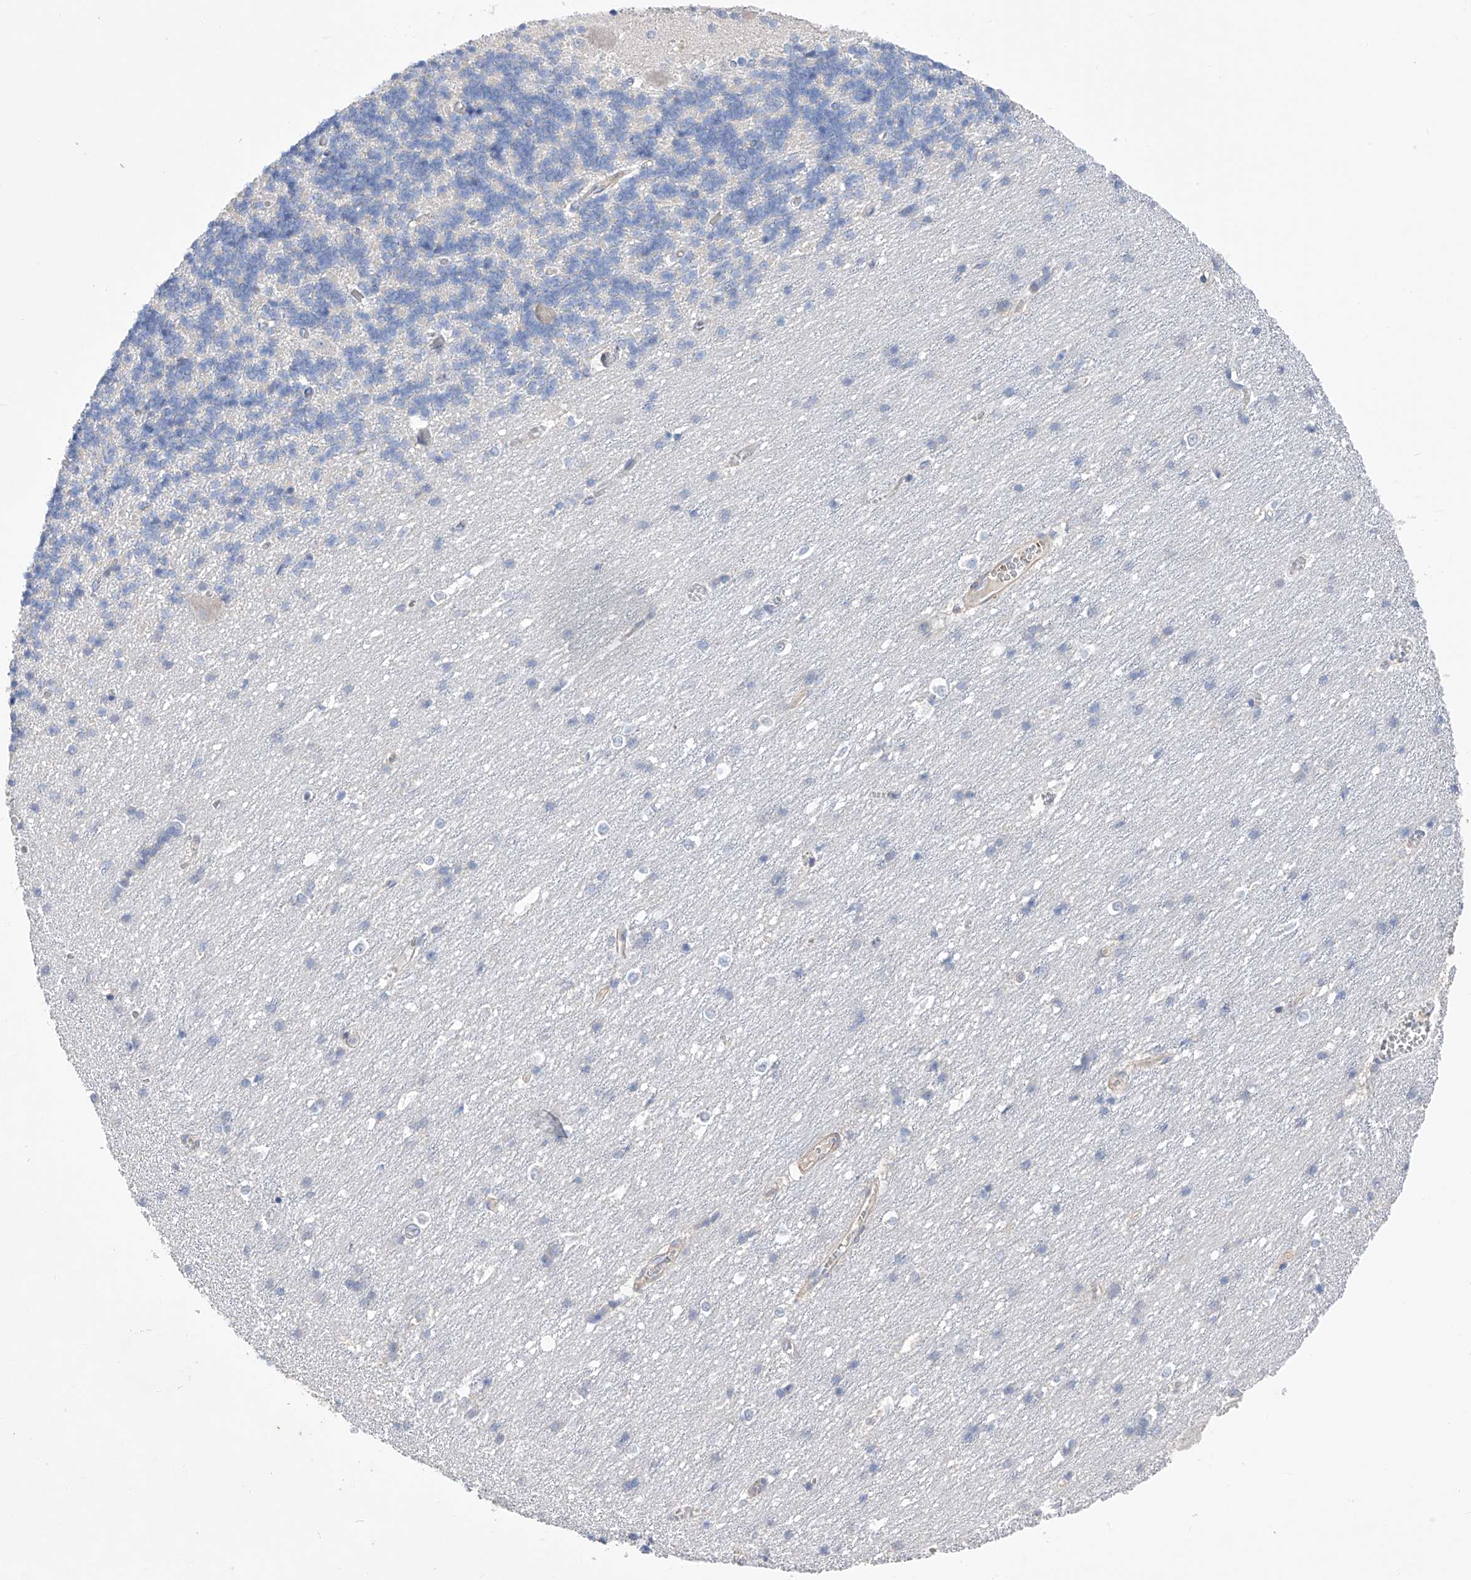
{"staining": {"intensity": "negative", "quantity": "none", "location": "none"}, "tissue": "cerebellum", "cell_type": "Cells in granular layer", "image_type": "normal", "snomed": [{"axis": "morphology", "description": "Normal tissue, NOS"}, {"axis": "topography", "description": "Cerebellum"}], "caption": "IHC of benign human cerebellum exhibits no expression in cells in granular layer. (DAB immunohistochemistry (IHC) with hematoxylin counter stain).", "gene": "NFATC4", "patient": {"sex": "male", "age": 37}}